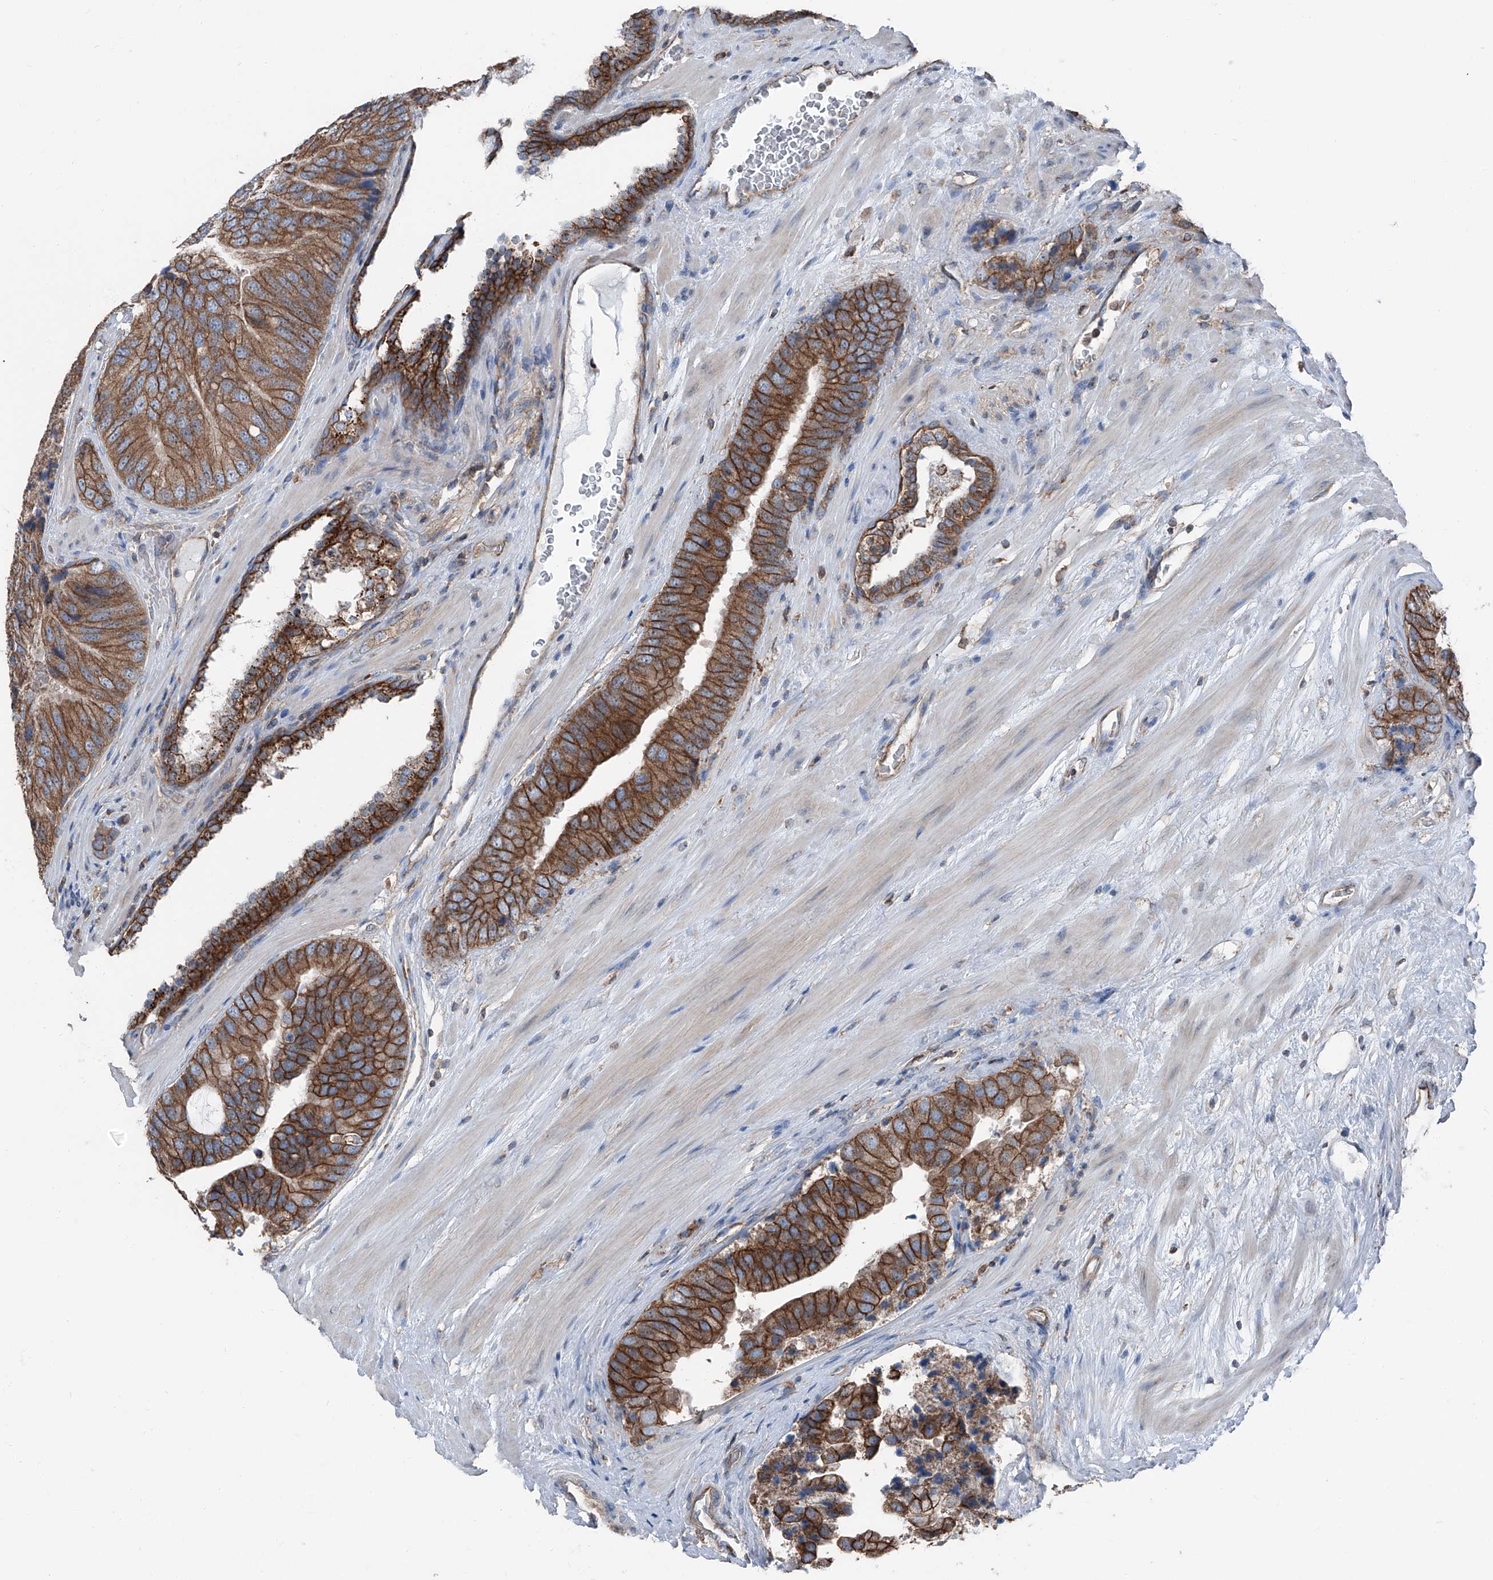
{"staining": {"intensity": "moderate", "quantity": ">75%", "location": "cytoplasmic/membranous"}, "tissue": "prostate cancer", "cell_type": "Tumor cells", "image_type": "cancer", "snomed": [{"axis": "morphology", "description": "Adenocarcinoma, High grade"}, {"axis": "topography", "description": "Prostate"}], "caption": "This is an image of immunohistochemistry staining of prostate cancer, which shows moderate expression in the cytoplasmic/membranous of tumor cells.", "gene": "GPR142", "patient": {"sex": "male", "age": 70}}